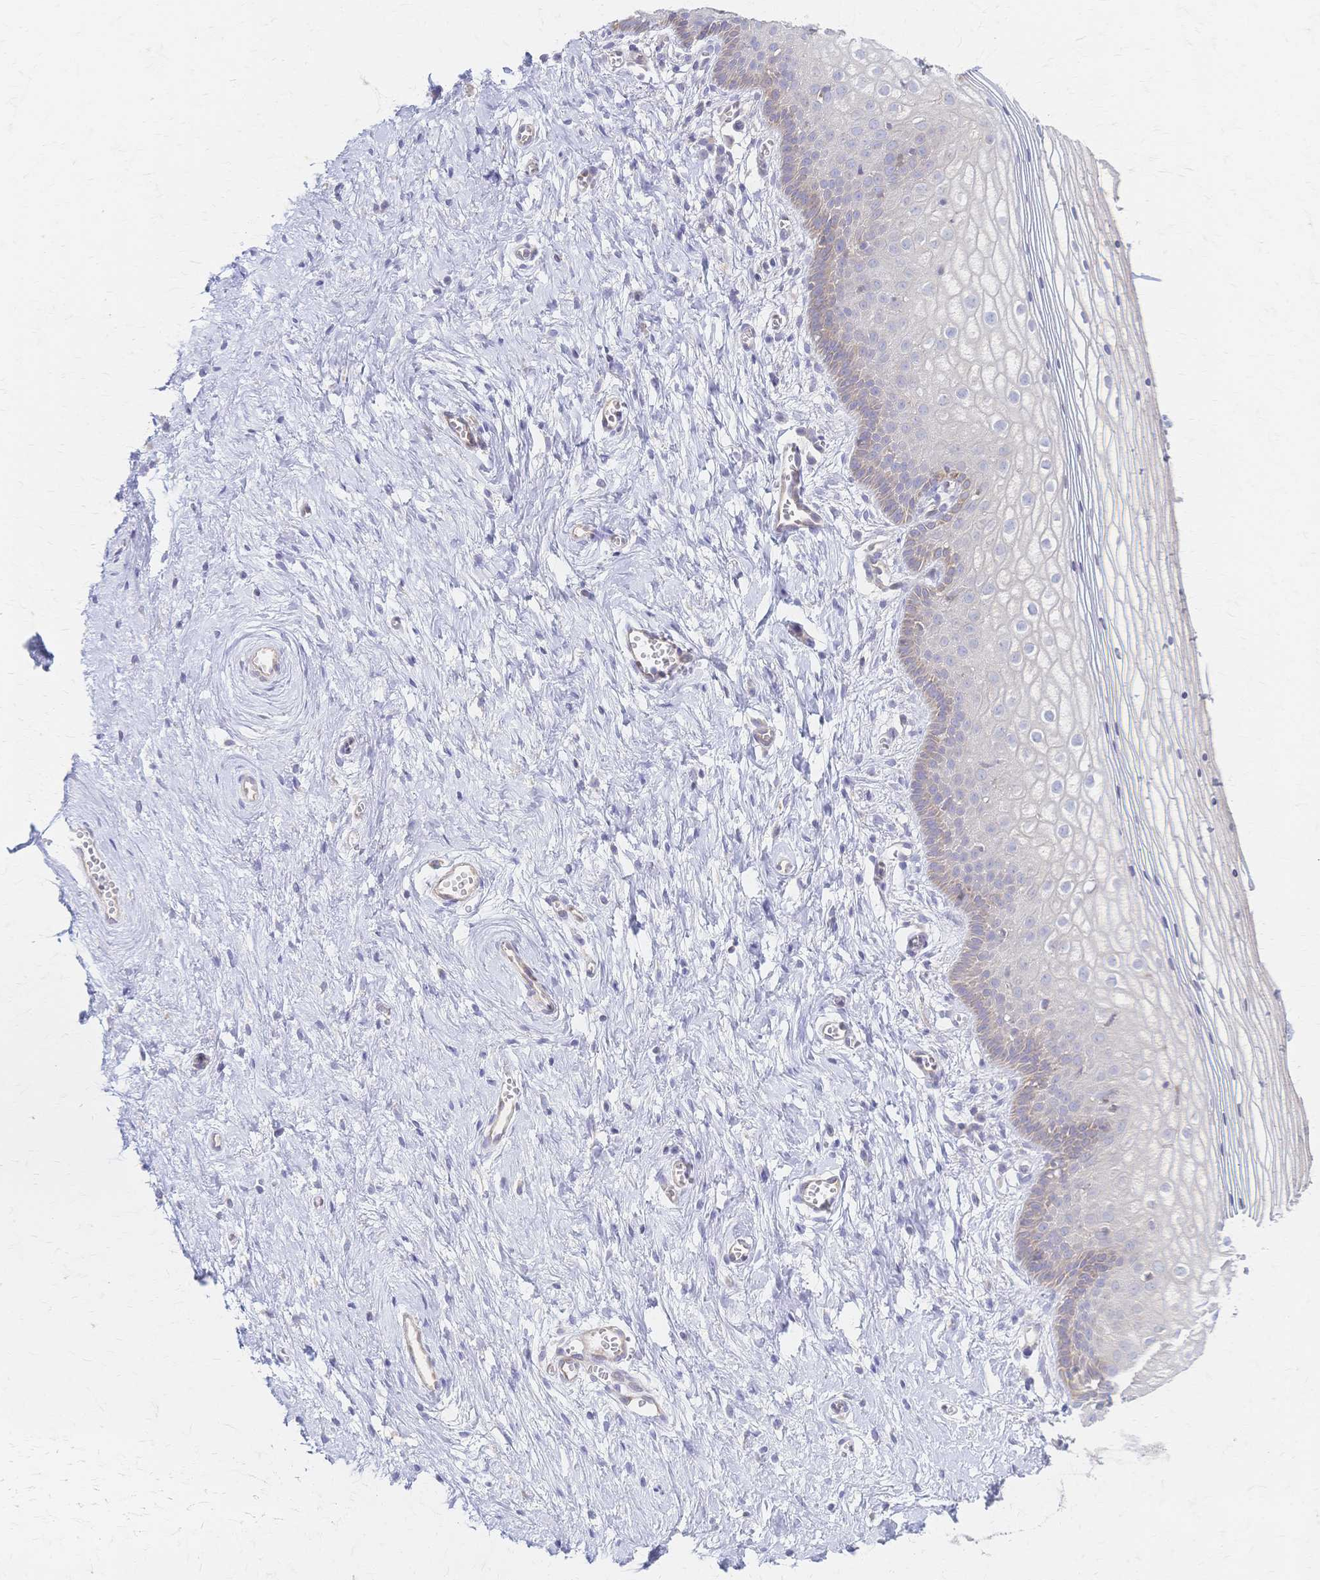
{"staining": {"intensity": "negative", "quantity": "none", "location": "none"}, "tissue": "vagina", "cell_type": "Squamous epithelial cells", "image_type": "normal", "snomed": [{"axis": "morphology", "description": "Normal tissue, NOS"}, {"axis": "topography", "description": "Vagina"}], "caption": "High magnification brightfield microscopy of benign vagina stained with DAB (3,3'-diaminobenzidine) (brown) and counterstained with hematoxylin (blue): squamous epithelial cells show no significant positivity. (DAB immunohistochemistry (IHC), high magnification).", "gene": "CYB5A", "patient": {"sex": "female", "age": 56}}